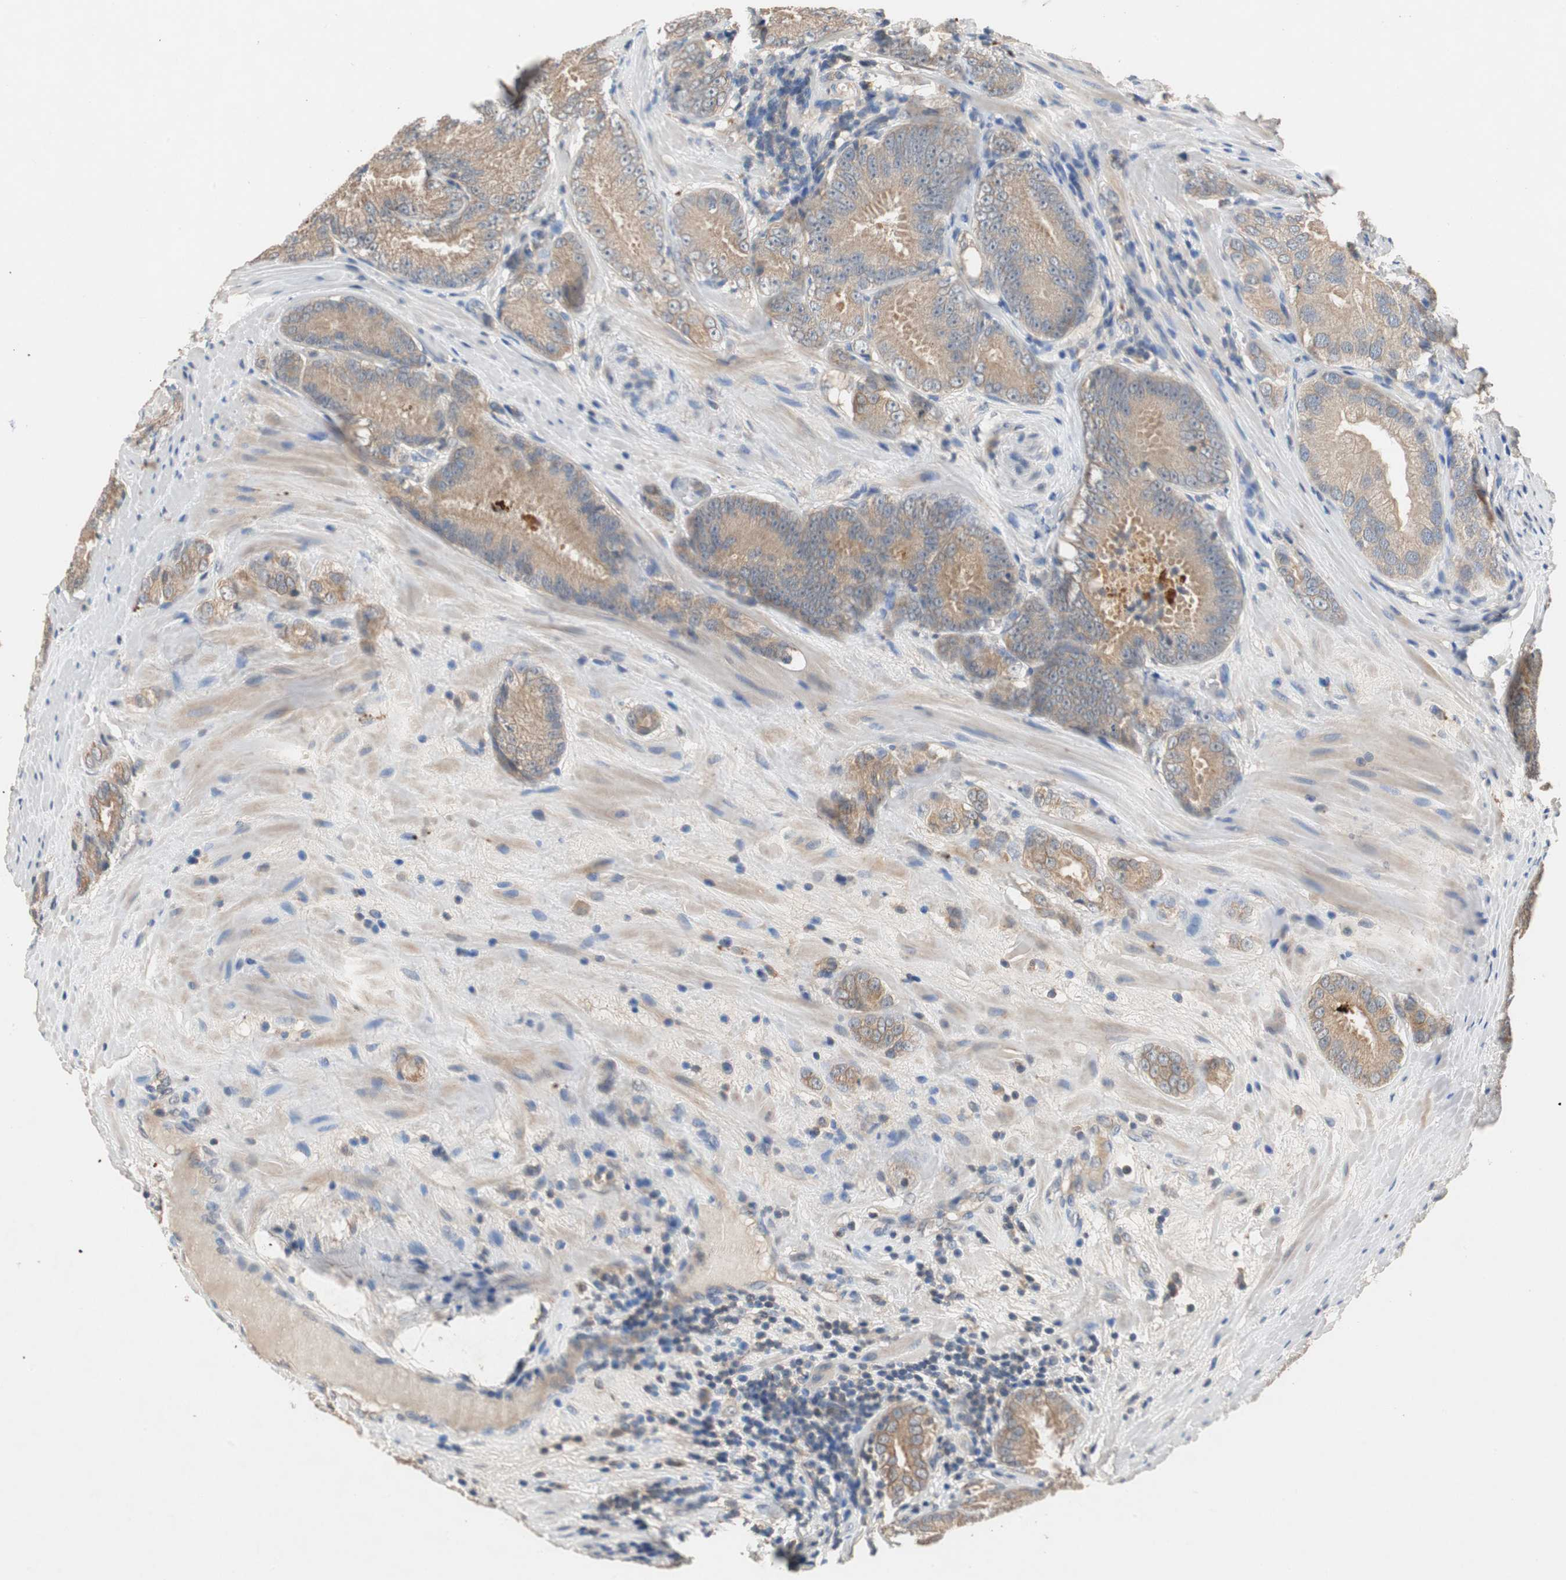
{"staining": {"intensity": "moderate", "quantity": ">75%", "location": "cytoplasmic/membranous"}, "tissue": "prostate cancer", "cell_type": "Tumor cells", "image_type": "cancer", "snomed": [{"axis": "morphology", "description": "Adenocarcinoma, High grade"}, {"axis": "topography", "description": "Prostate"}], "caption": "Immunohistochemical staining of prostate cancer demonstrates medium levels of moderate cytoplasmic/membranous protein positivity in approximately >75% of tumor cells.", "gene": "ADAP1", "patient": {"sex": "male", "age": 64}}